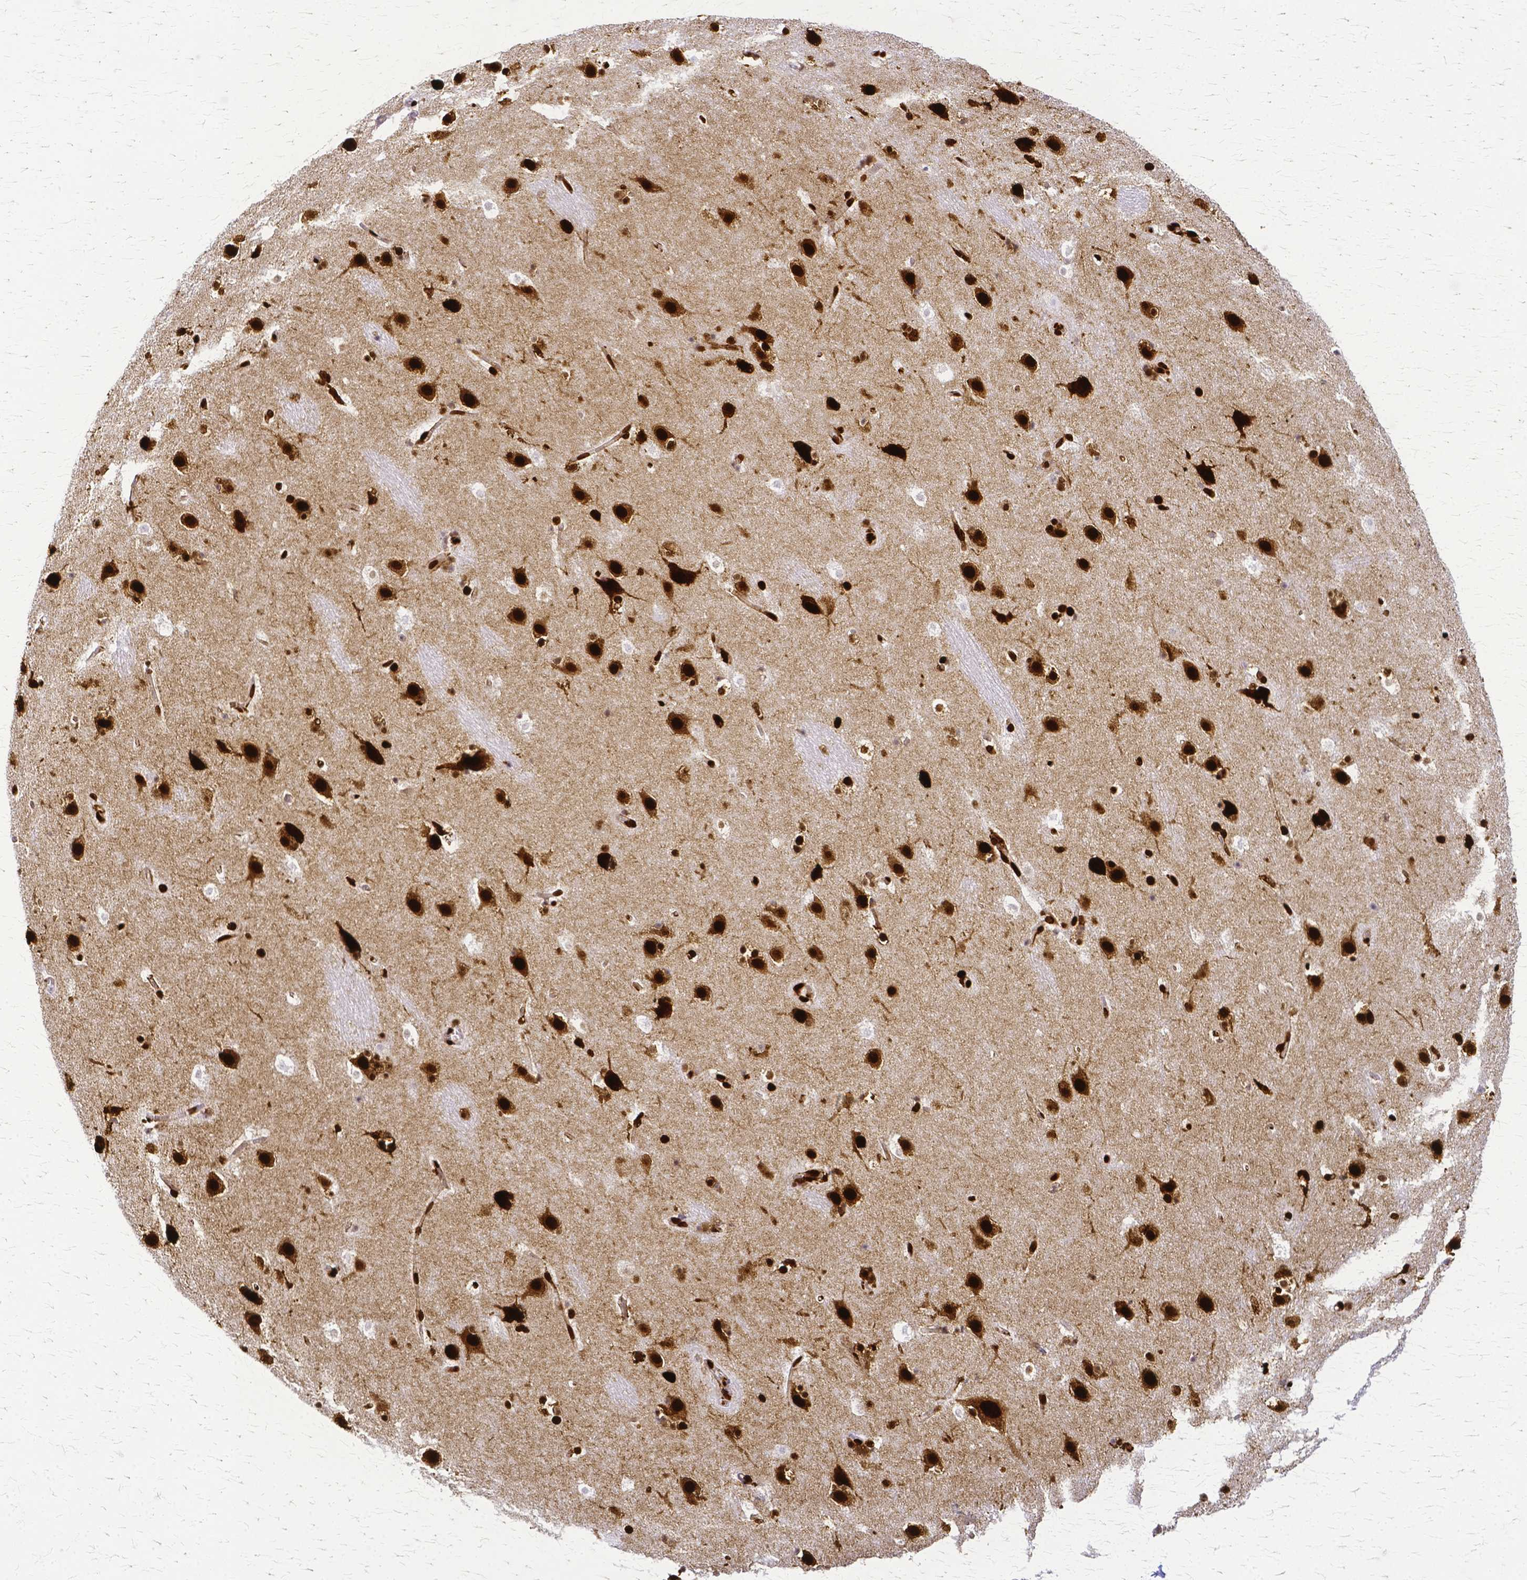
{"staining": {"intensity": "strong", "quantity": "25%-75%", "location": "nuclear"}, "tissue": "caudate", "cell_type": "Glial cells", "image_type": "normal", "snomed": [{"axis": "morphology", "description": "Normal tissue, NOS"}, {"axis": "topography", "description": "Lateral ventricle wall"}], "caption": "Immunohistochemical staining of benign human caudate exhibits strong nuclear protein expression in approximately 25%-75% of glial cells.", "gene": "SFPQ", "patient": {"sex": "male", "age": 37}}